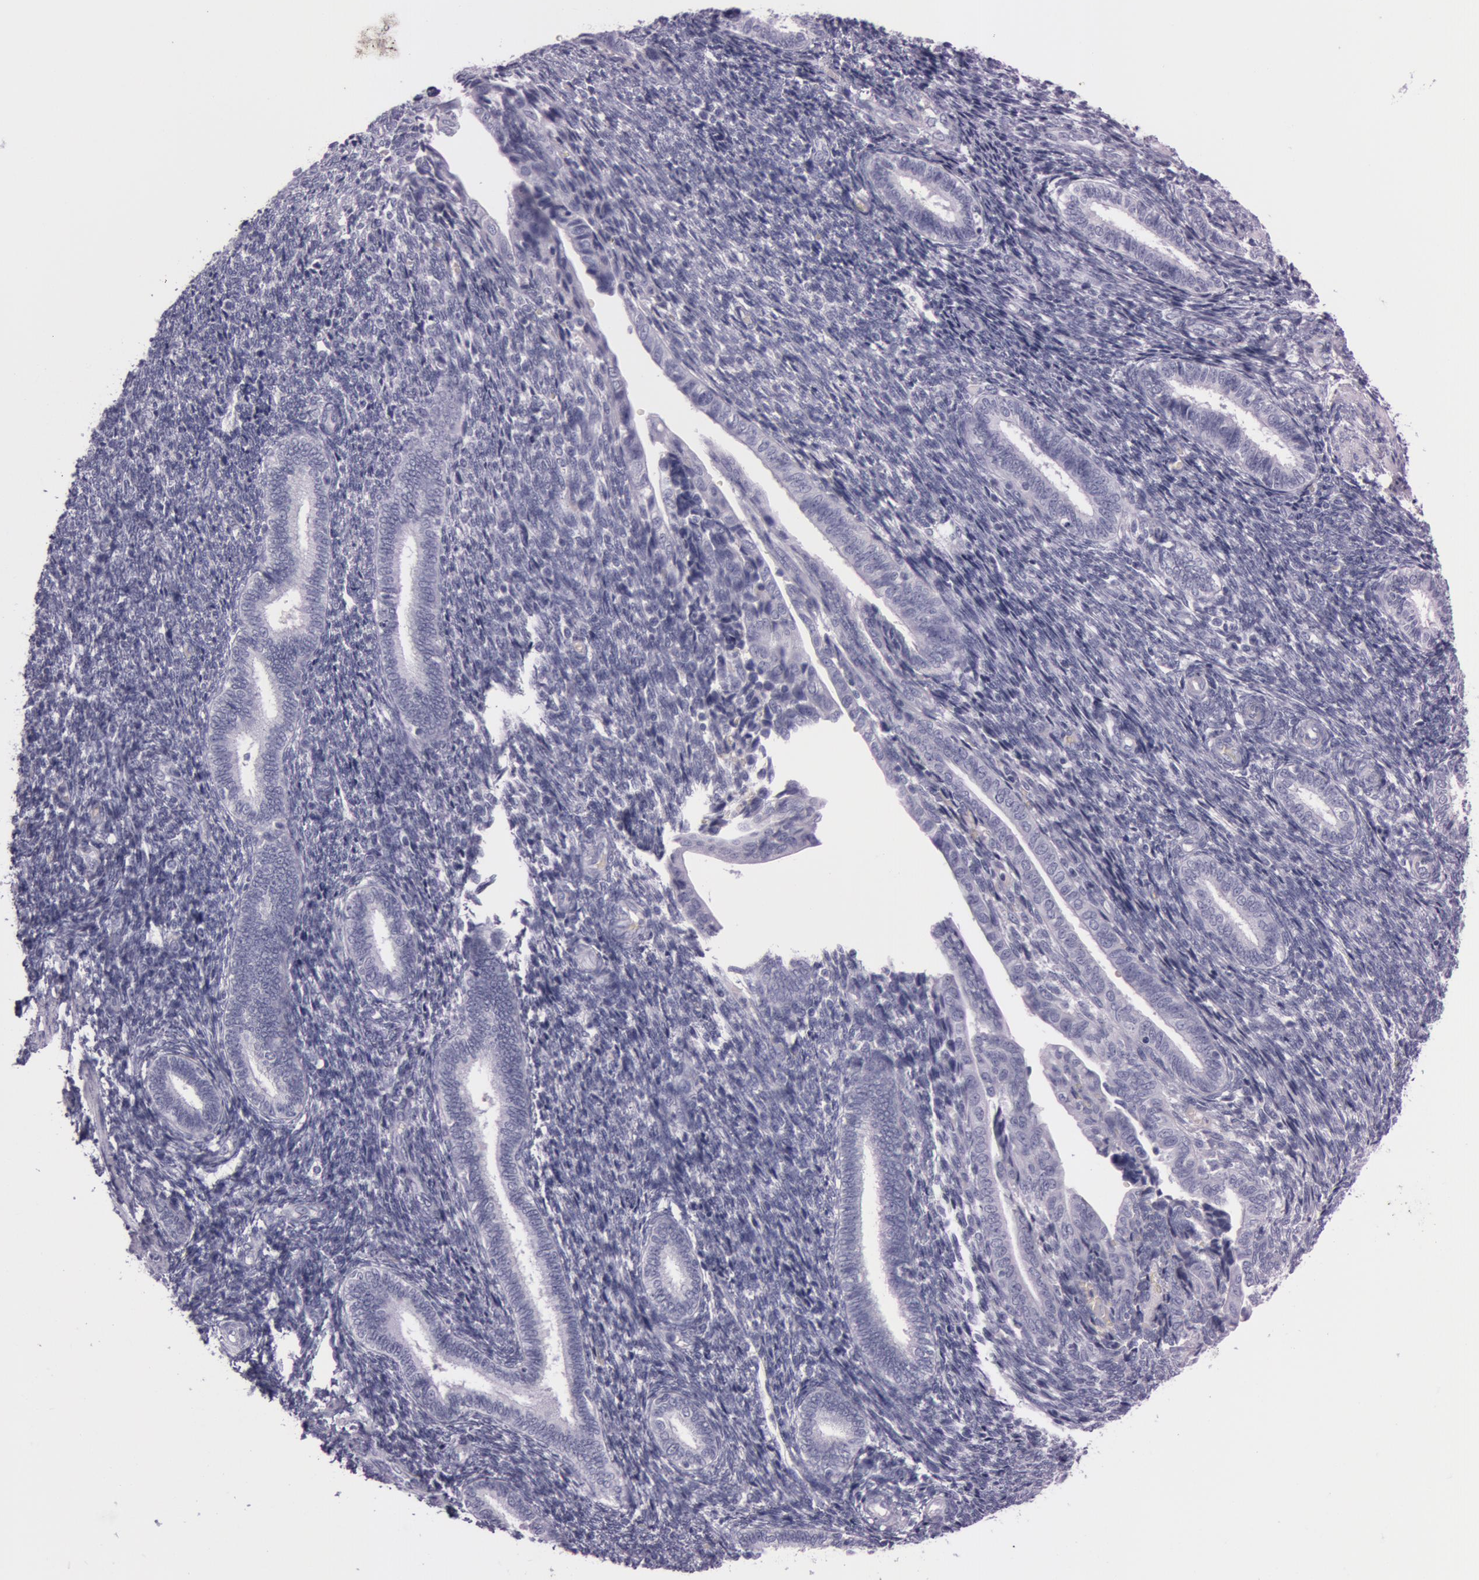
{"staining": {"intensity": "negative", "quantity": "none", "location": "none"}, "tissue": "endometrium", "cell_type": "Cells in endometrial stroma", "image_type": "normal", "snomed": [{"axis": "morphology", "description": "Normal tissue, NOS"}, {"axis": "topography", "description": "Endometrium"}], "caption": "This is an immunohistochemistry photomicrograph of benign human endometrium. There is no staining in cells in endometrial stroma.", "gene": "S100A7", "patient": {"sex": "female", "age": 27}}